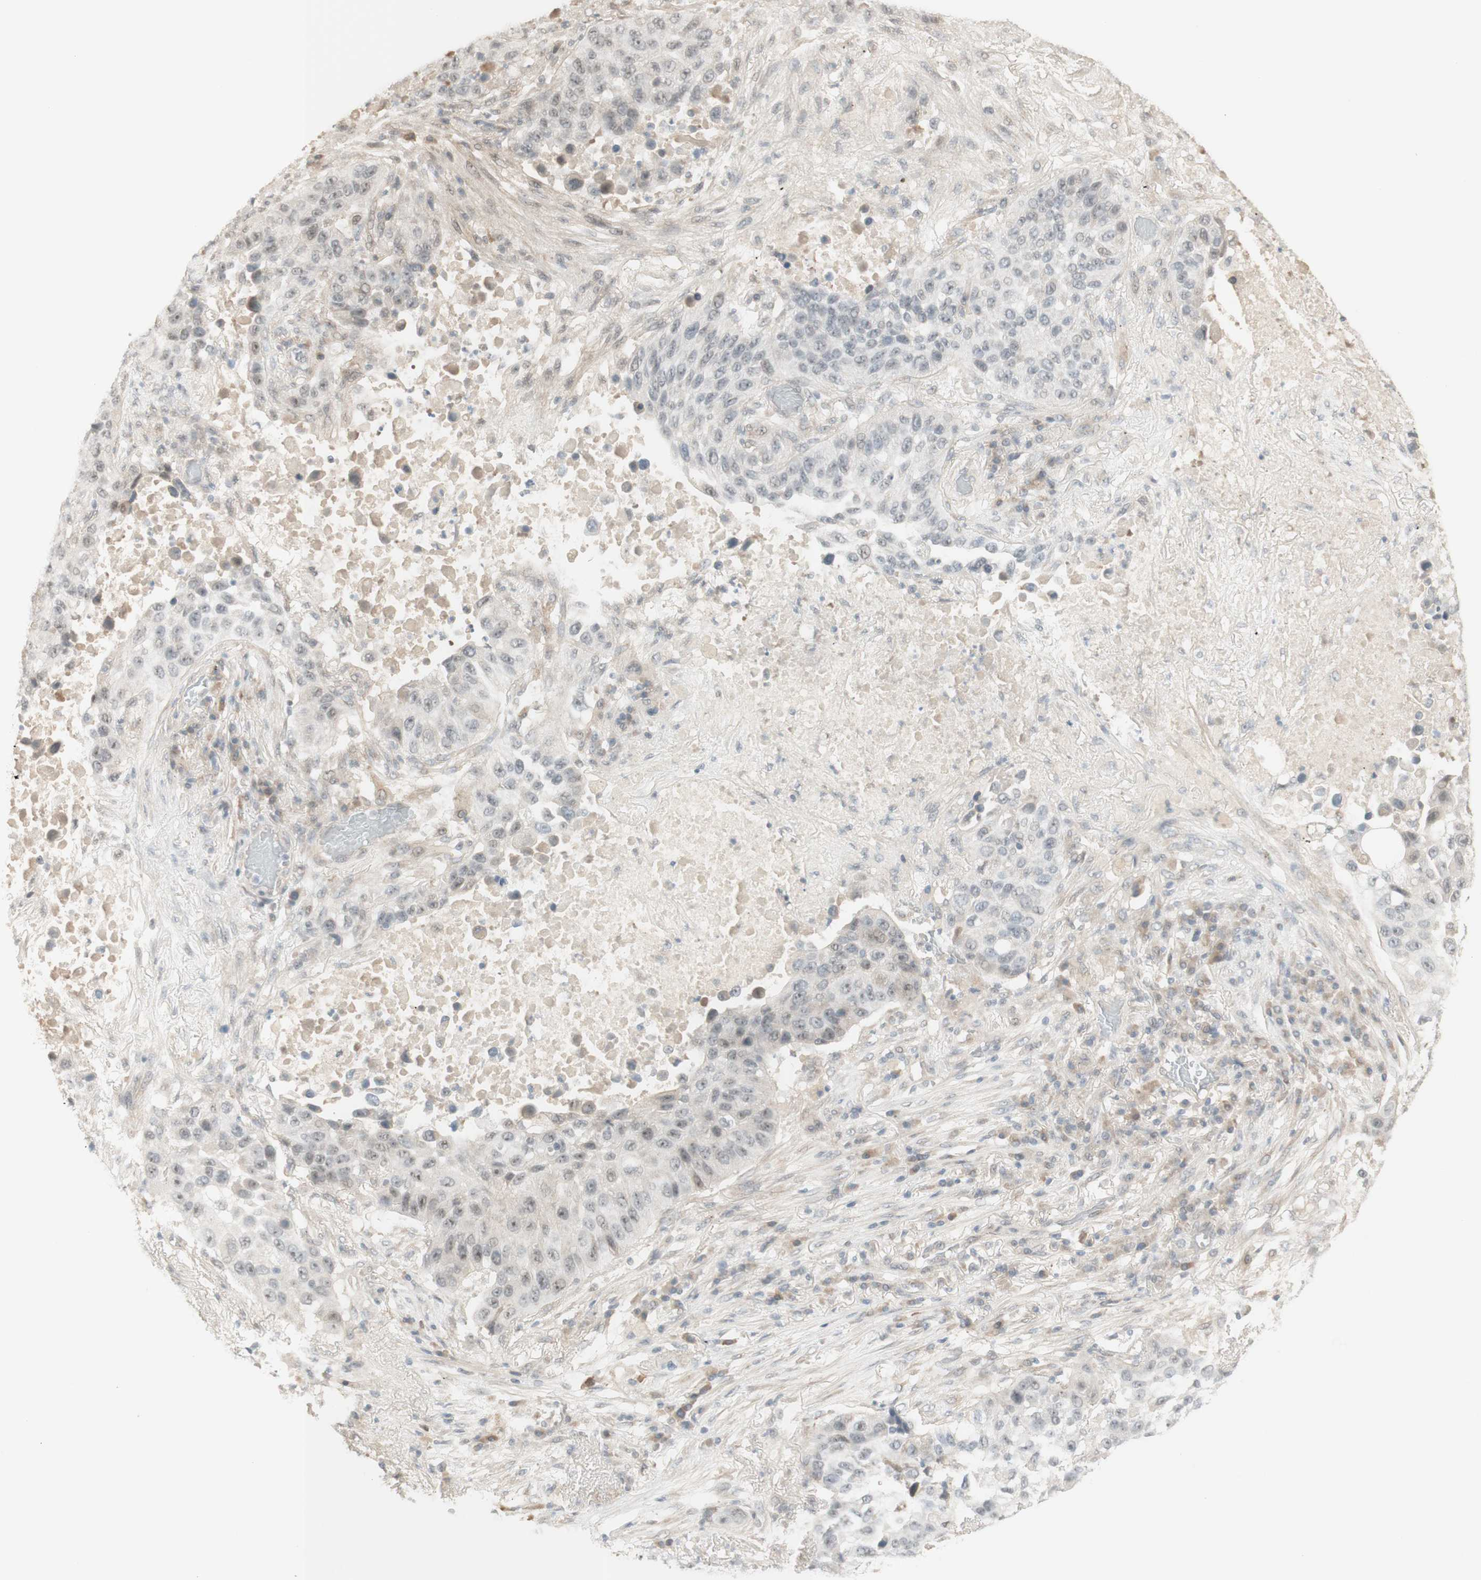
{"staining": {"intensity": "weak", "quantity": ">75%", "location": "nuclear"}, "tissue": "lung cancer", "cell_type": "Tumor cells", "image_type": "cancer", "snomed": [{"axis": "morphology", "description": "Squamous cell carcinoma, NOS"}, {"axis": "topography", "description": "Lung"}], "caption": "The image demonstrates staining of squamous cell carcinoma (lung), revealing weak nuclear protein expression (brown color) within tumor cells. (IHC, brightfield microscopy, high magnification).", "gene": "PLCD4", "patient": {"sex": "male", "age": 57}}